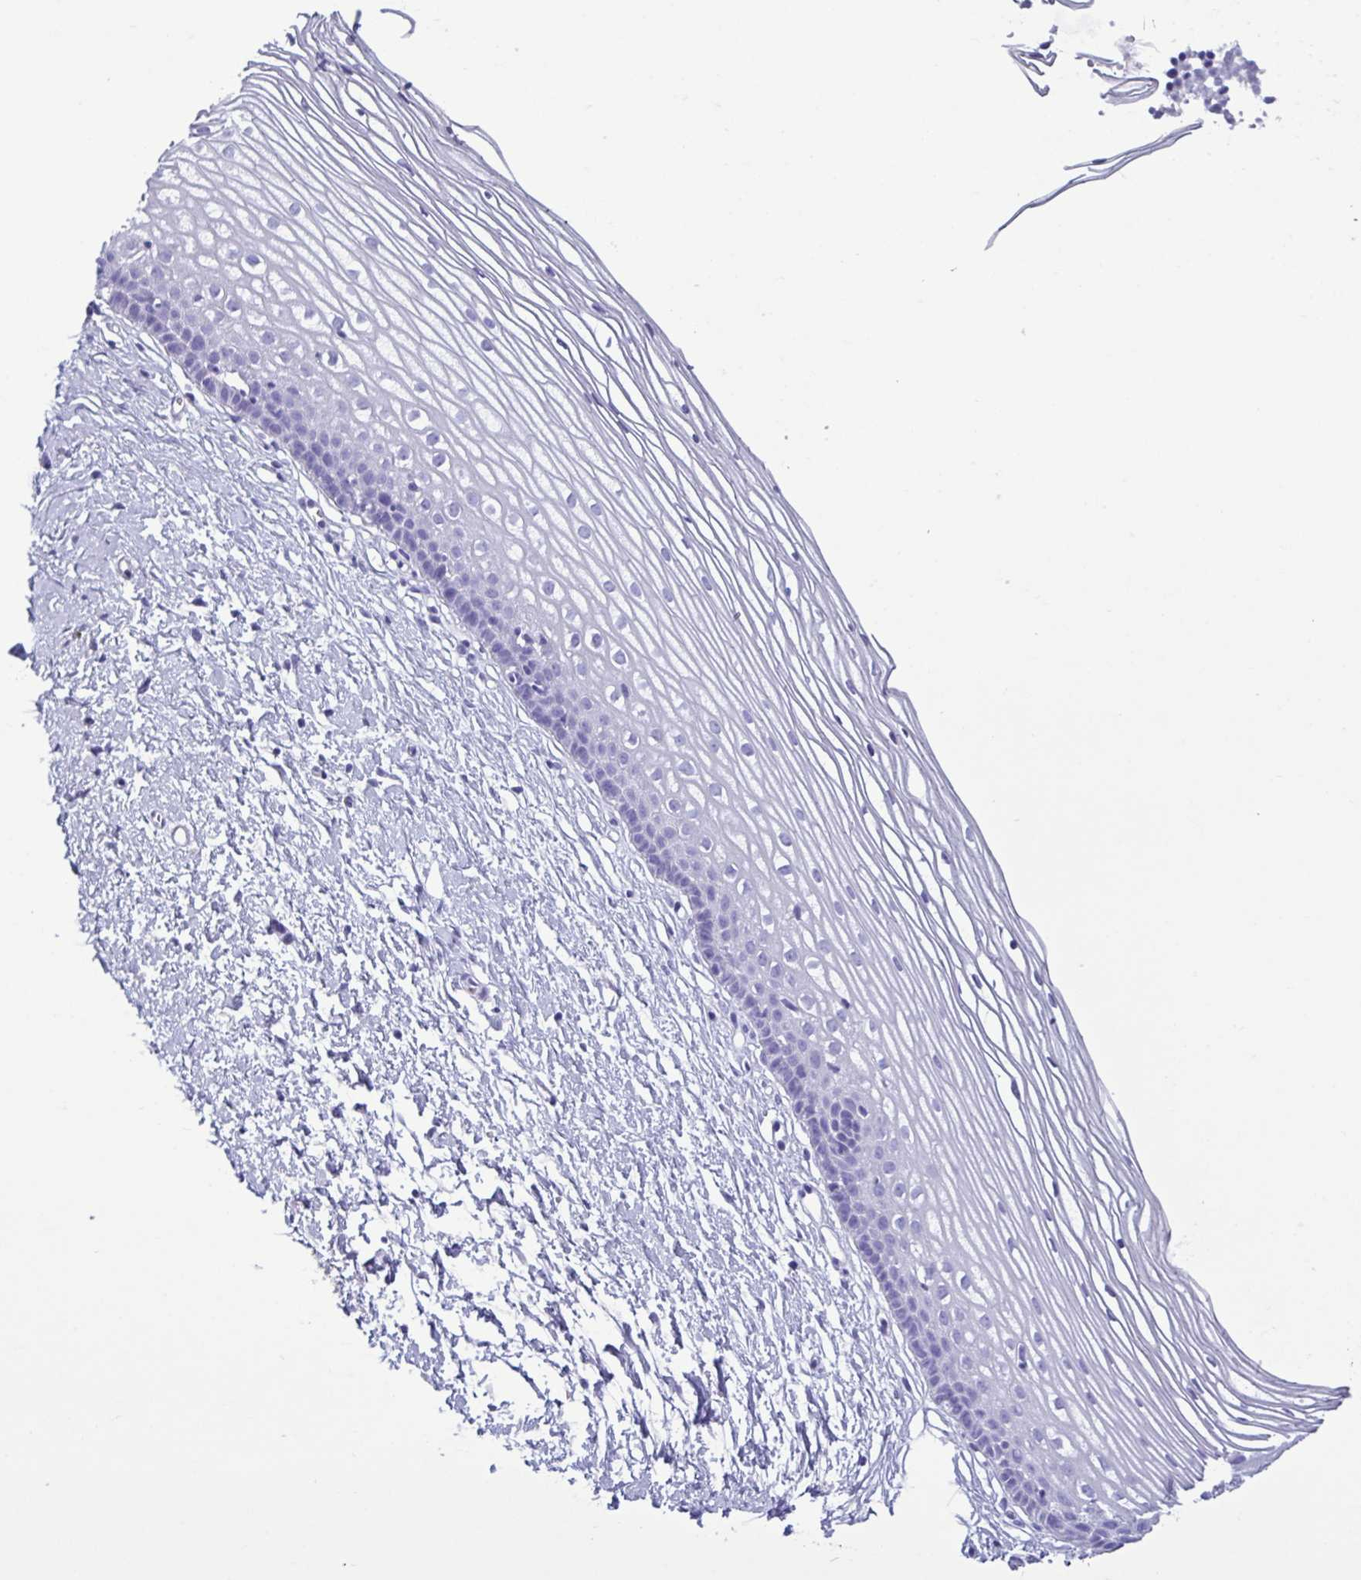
{"staining": {"intensity": "negative", "quantity": "none", "location": "none"}, "tissue": "cervix", "cell_type": "Glandular cells", "image_type": "normal", "snomed": [{"axis": "morphology", "description": "Normal tissue, NOS"}, {"axis": "topography", "description": "Cervix"}], "caption": "Human cervix stained for a protein using immunohistochemistry (IHC) exhibits no positivity in glandular cells.", "gene": "LTF", "patient": {"sex": "female", "age": 40}}